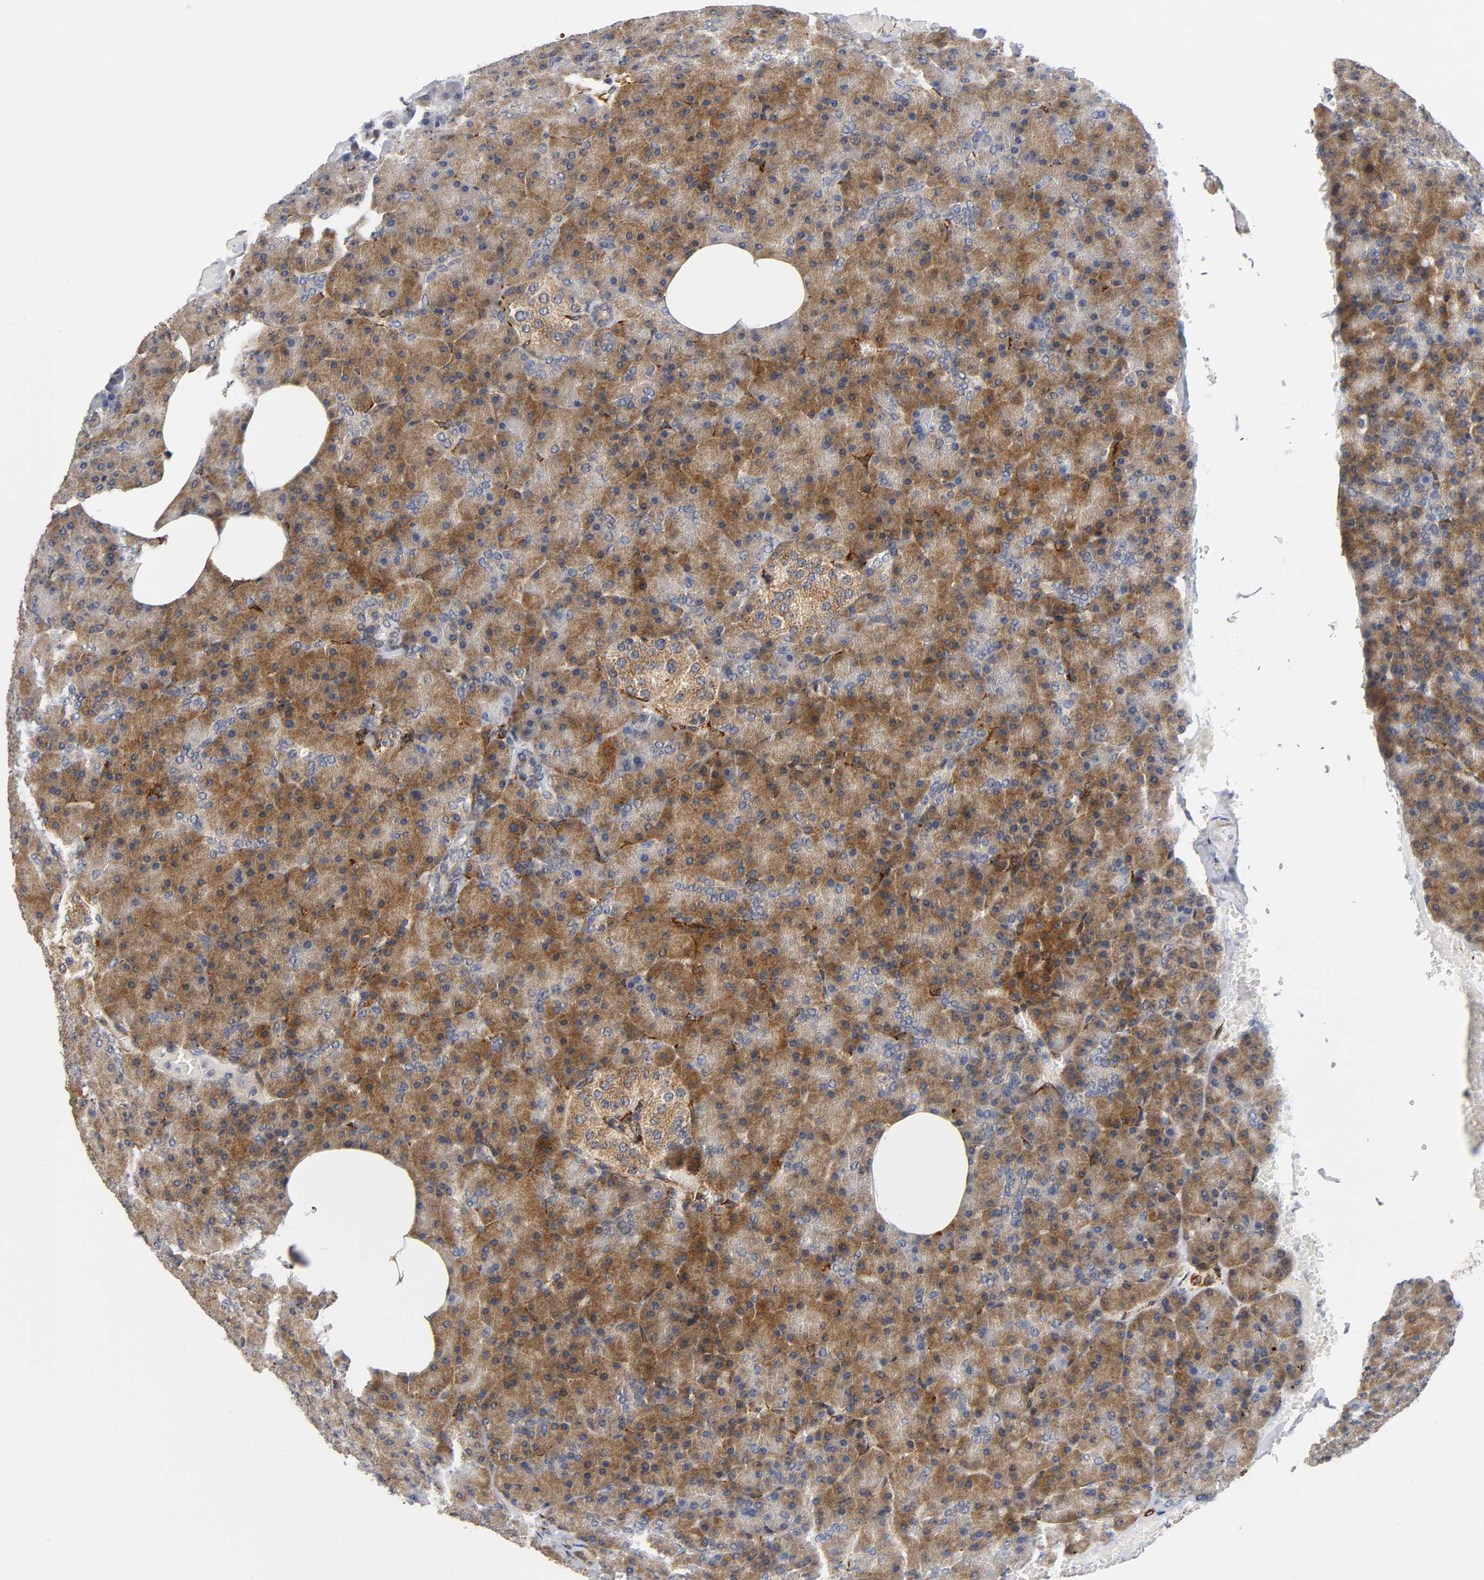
{"staining": {"intensity": "strong", "quantity": ">75%", "location": "cytoplasmic/membranous"}, "tissue": "pancreas", "cell_type": "Exocrine glandular cells", "image_type": "normal", "snomed": [{"axis": "morphology", "description": "Normal tissue, NOS"}, {"axis": "topography", "description": "Pancreas"}], "caption": "IHC (DAB) staining of normal pancreas demonstrates strong cytoplasmic/membranous protein expression in about >75% of exocrine glandular cells. The protein is stained brown, and the nuclei are stained in blue (DAB (3,3'-diaminobenzidine) IHC with brightfield microscopy, high magnification).", "gene": "SOS2", "patient": {"sex": "female", "age": 35}}